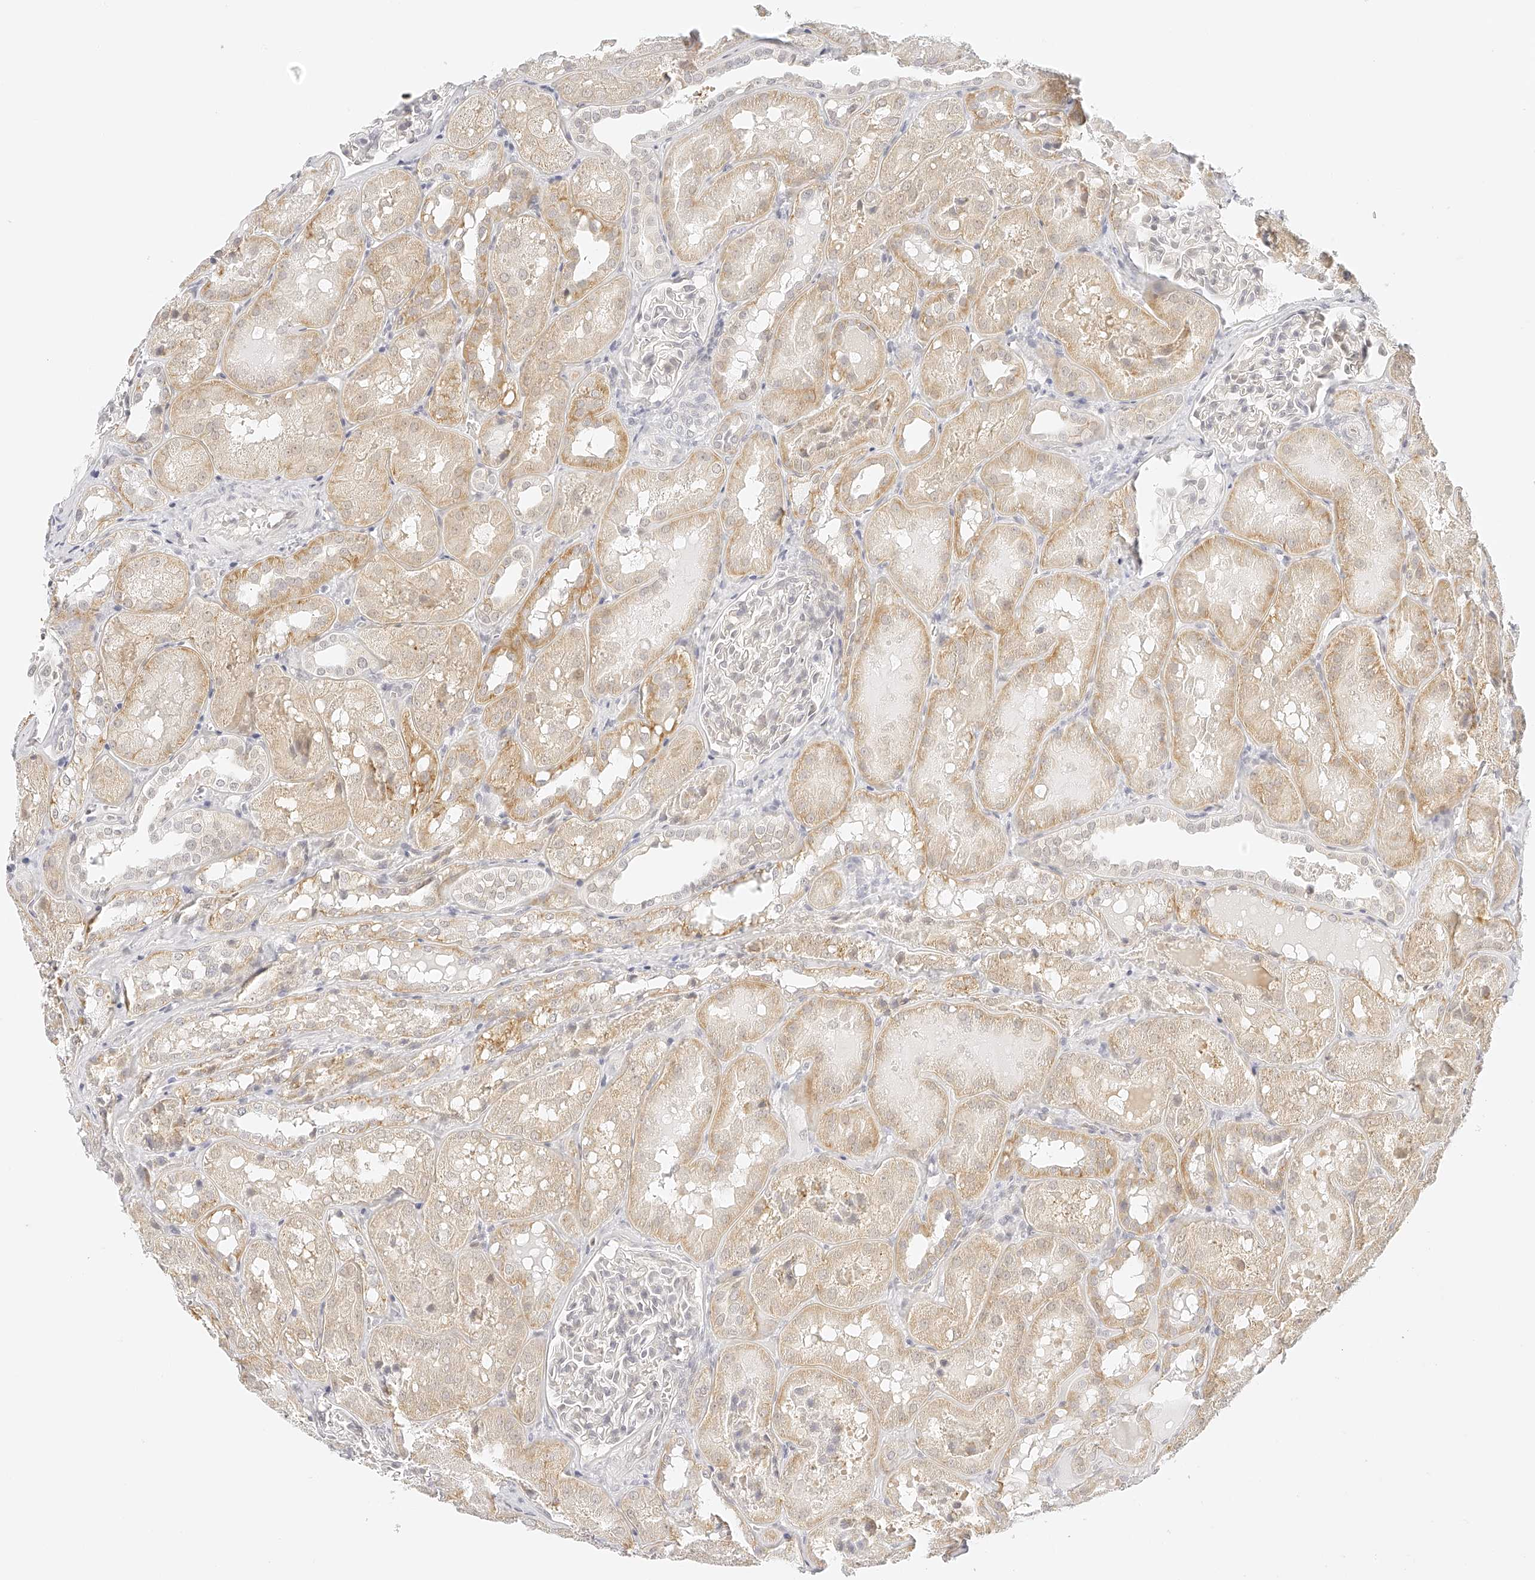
{"staining": {"intensity": "negative", "quantity": "none", "location": "none"}, "tissue": "kidney", "cell_type": "Cells in glomeruli", "image_type": "normal", "snomed": [{"axis": "morphology", "description": "Normal tissue, NOS"}, {"axis": "topography", "description": "Kidney"}], "caption": "Cells in glomeruli show no significant expression in benign kidney.", "gene": "ZFP69", "patient": {"sex": "male", "age": 16}}